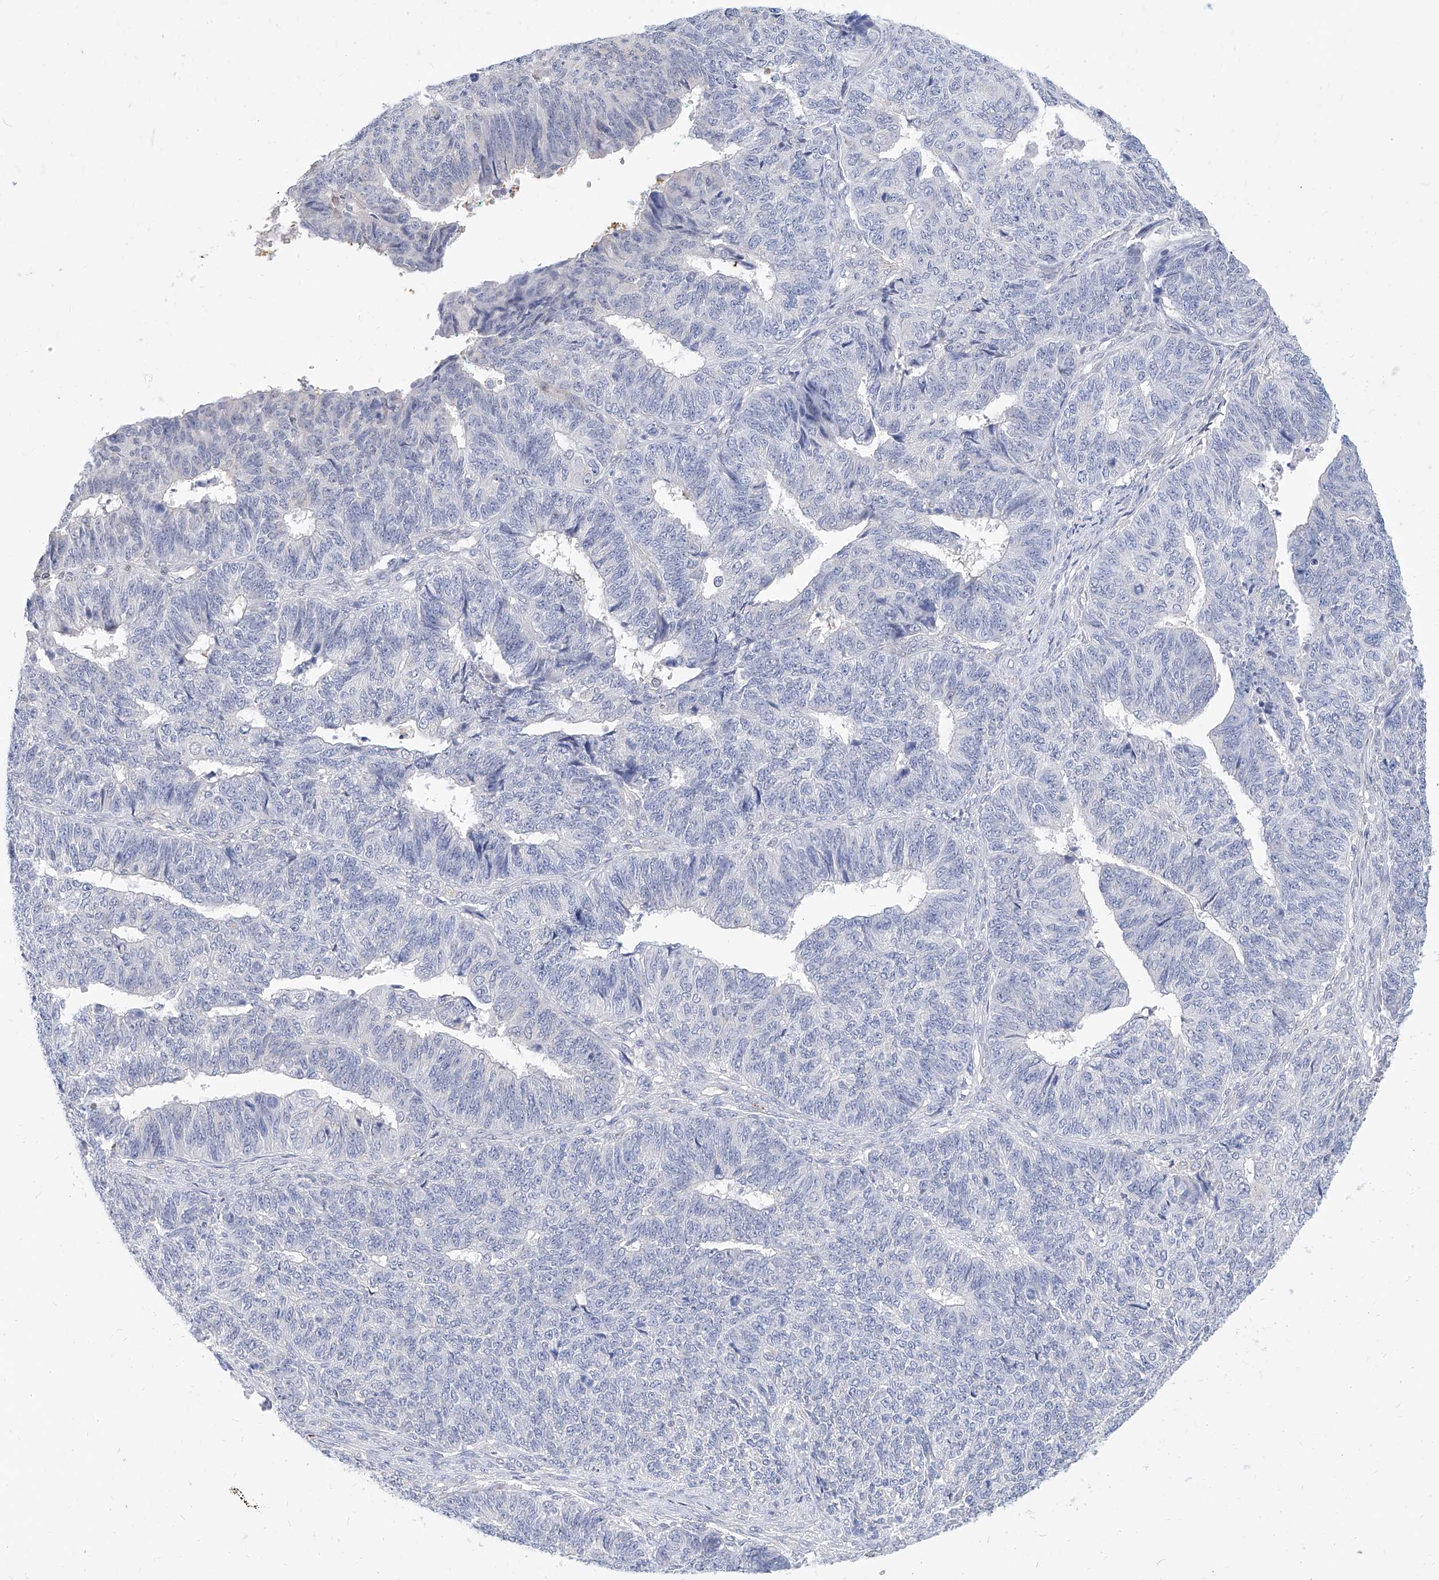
{"staining": {"intensity": "negative", "quantity": "none", "location": "none"}, "tissue": "endometrial cancer", "cell_type": "Tumor cells", "image_type": "cancer", "snomed": [{"axis": "morphology", "description": "Adenocarcinoma, NOS"}, {"axis": "topography", "description": "Endometrium"}], "caption": "A photomicrograph of human adenocarcinoma (endometrial) is negative for staining in tumor cells.", "gene": "MX2", "patient": {"sex": "female", "age": 32}}